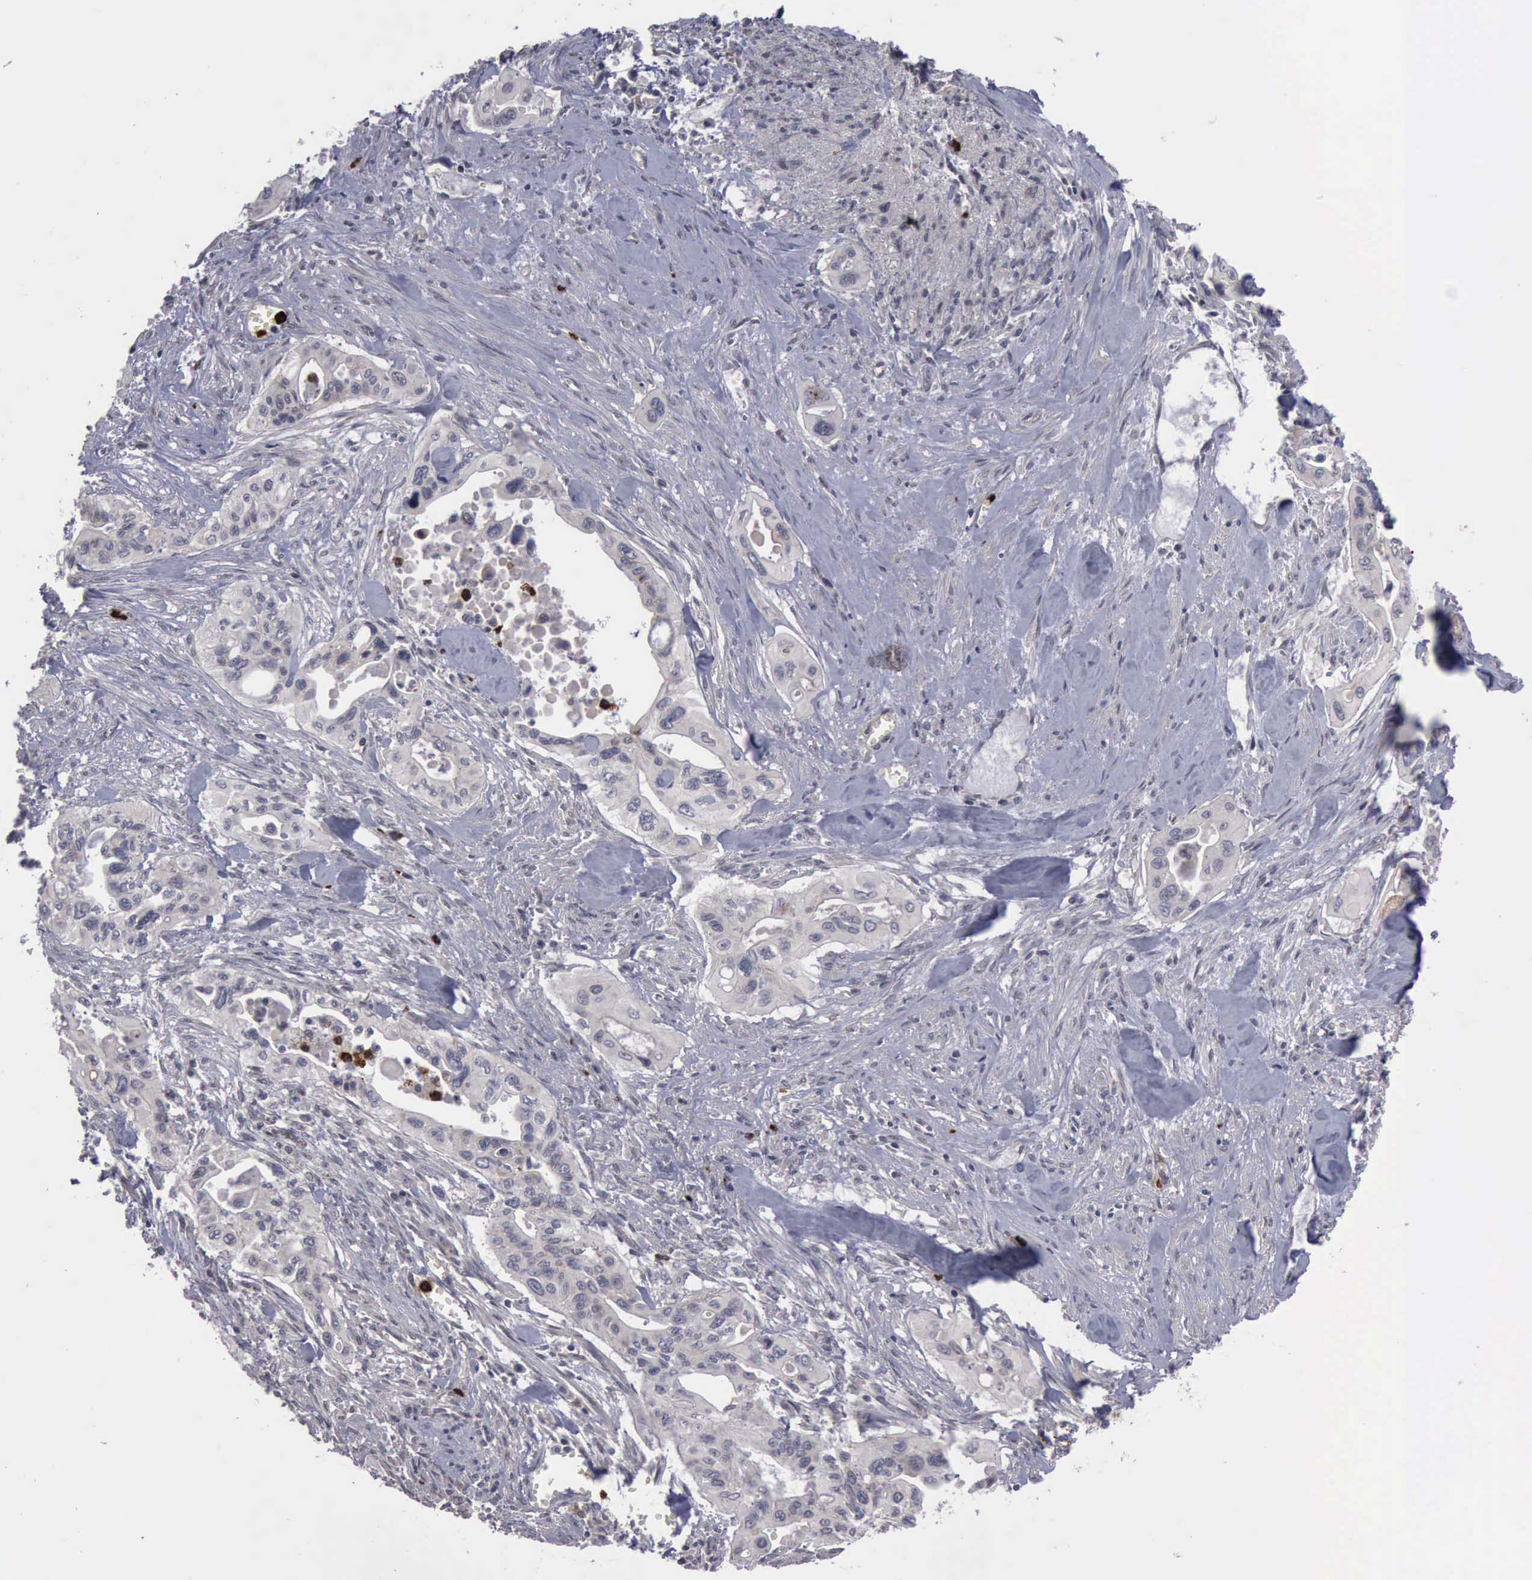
{"staining": {"intensity": "negative", "quantity": "none", "location": "none"}, "tissue": "pancreatic cancer", "cell_type": "Tumor cells", "image_type": "cancer", "snomed": [{"axis": "morphology", "description": "Adenocarcinoma, NOS"}, {"axis": "topography", "description": "Pancreas"}], "caption": "DAB immunohistochemical staining of human adenocarcinoma (pancreatic) exhibits no significant expression in tumor cells.", "gene": "MMP9", "patient": {"sex": "male", "age": 77}}